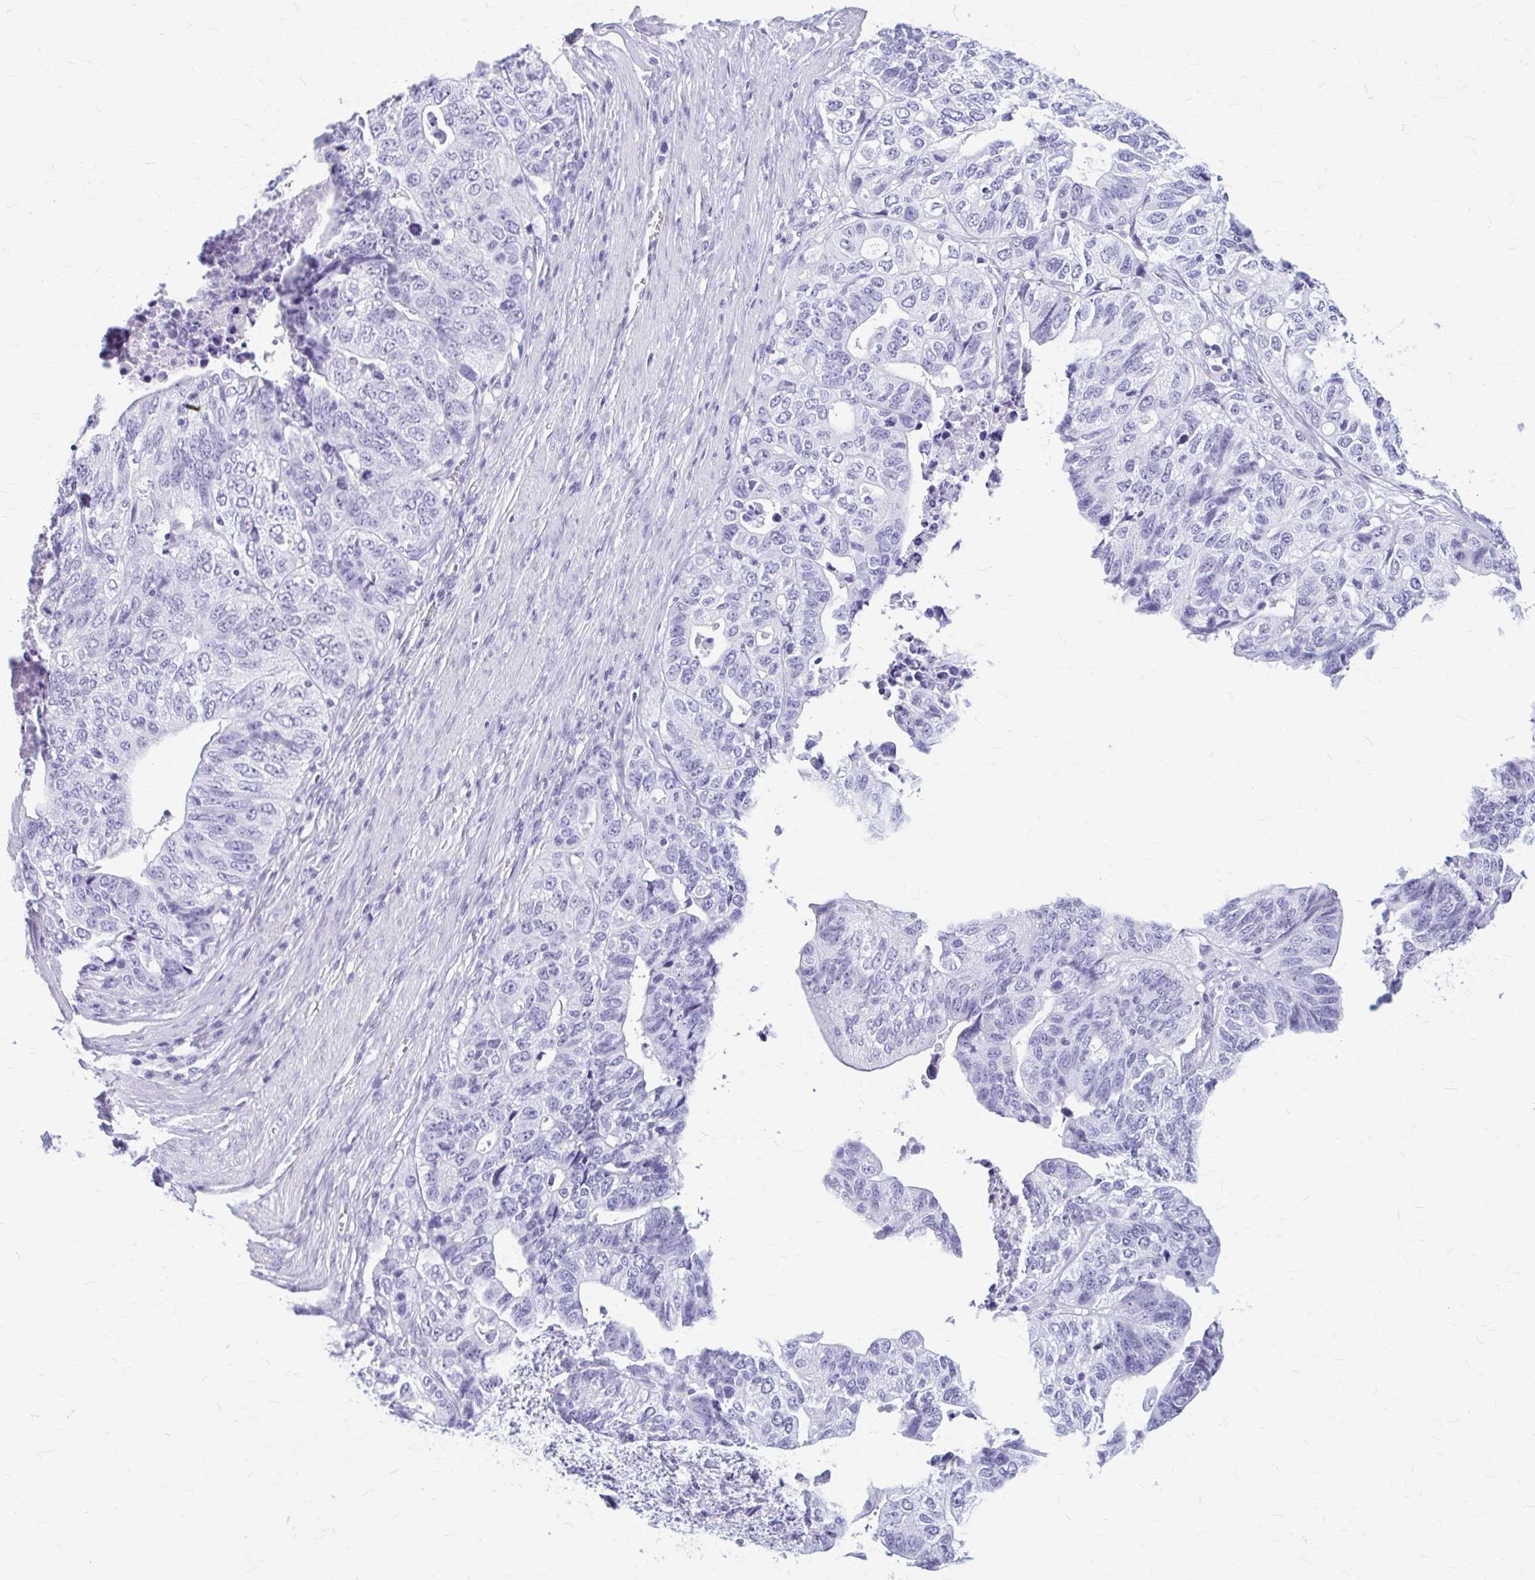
{"staining": {"intensity": "negative", "quantity": "none", "location": "none"}, "tissue": "stomach cancer", "cell_type": "Tumor cells", "image_type": "cancer", "snomed": [{"axis": "morphology", "description": "Adenocarcinoma, NOS"}, {"axis": "topography", "description": "Stomach, upper"}], "caption": "A high-resolution histopathology image shows immunohistochemistry staining of stomach cancer, which reveals no significant staining in tumor cells.", "gene": "KLHDC7A", "patient": {"sex": "female", "age": 67}}